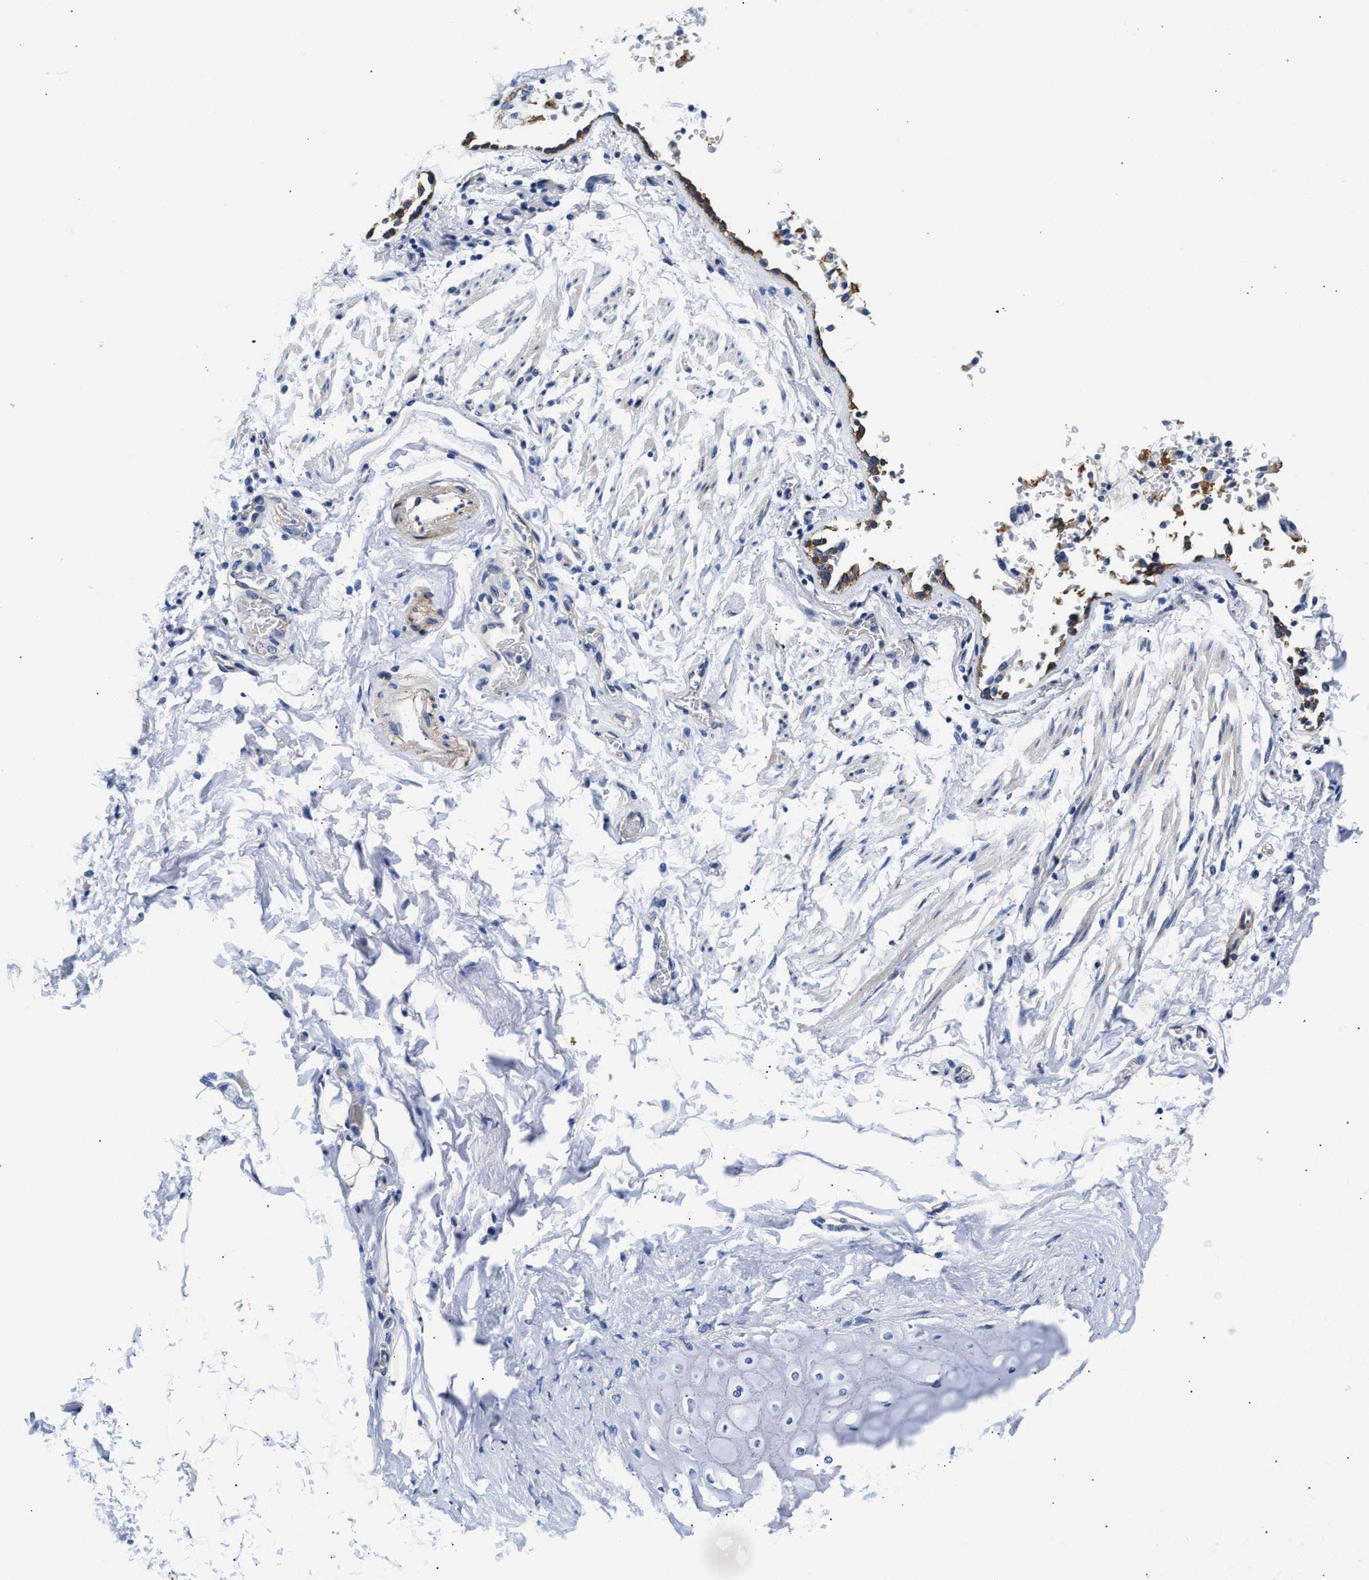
{"staining": {"intensity": "moderate", "quantity": "25%-75%", "location": "cytoplasmic/membranous"}, "tissue": "adipose tissue", "cell_type": "Adipocytes", "image_type": "normal", "snomed": [{"axis": "morphology", "description": "Normal tissue, NOS"}, {"axis": "topography", "description": "Cartilage tissue"}, {"axis": "topography", "description": "Lung"}], "caption": "Adipose tissue was stained to show a protein in brown. There is medium levels of moderate cytoplasmic/membranous expression in approximately 25%-75% of adipocytes. The protein of interest is shown in brown color, while the nuclei are stained blue.", "gene": "TRIM29", "patient": {"sex": "female", "age": 77}}